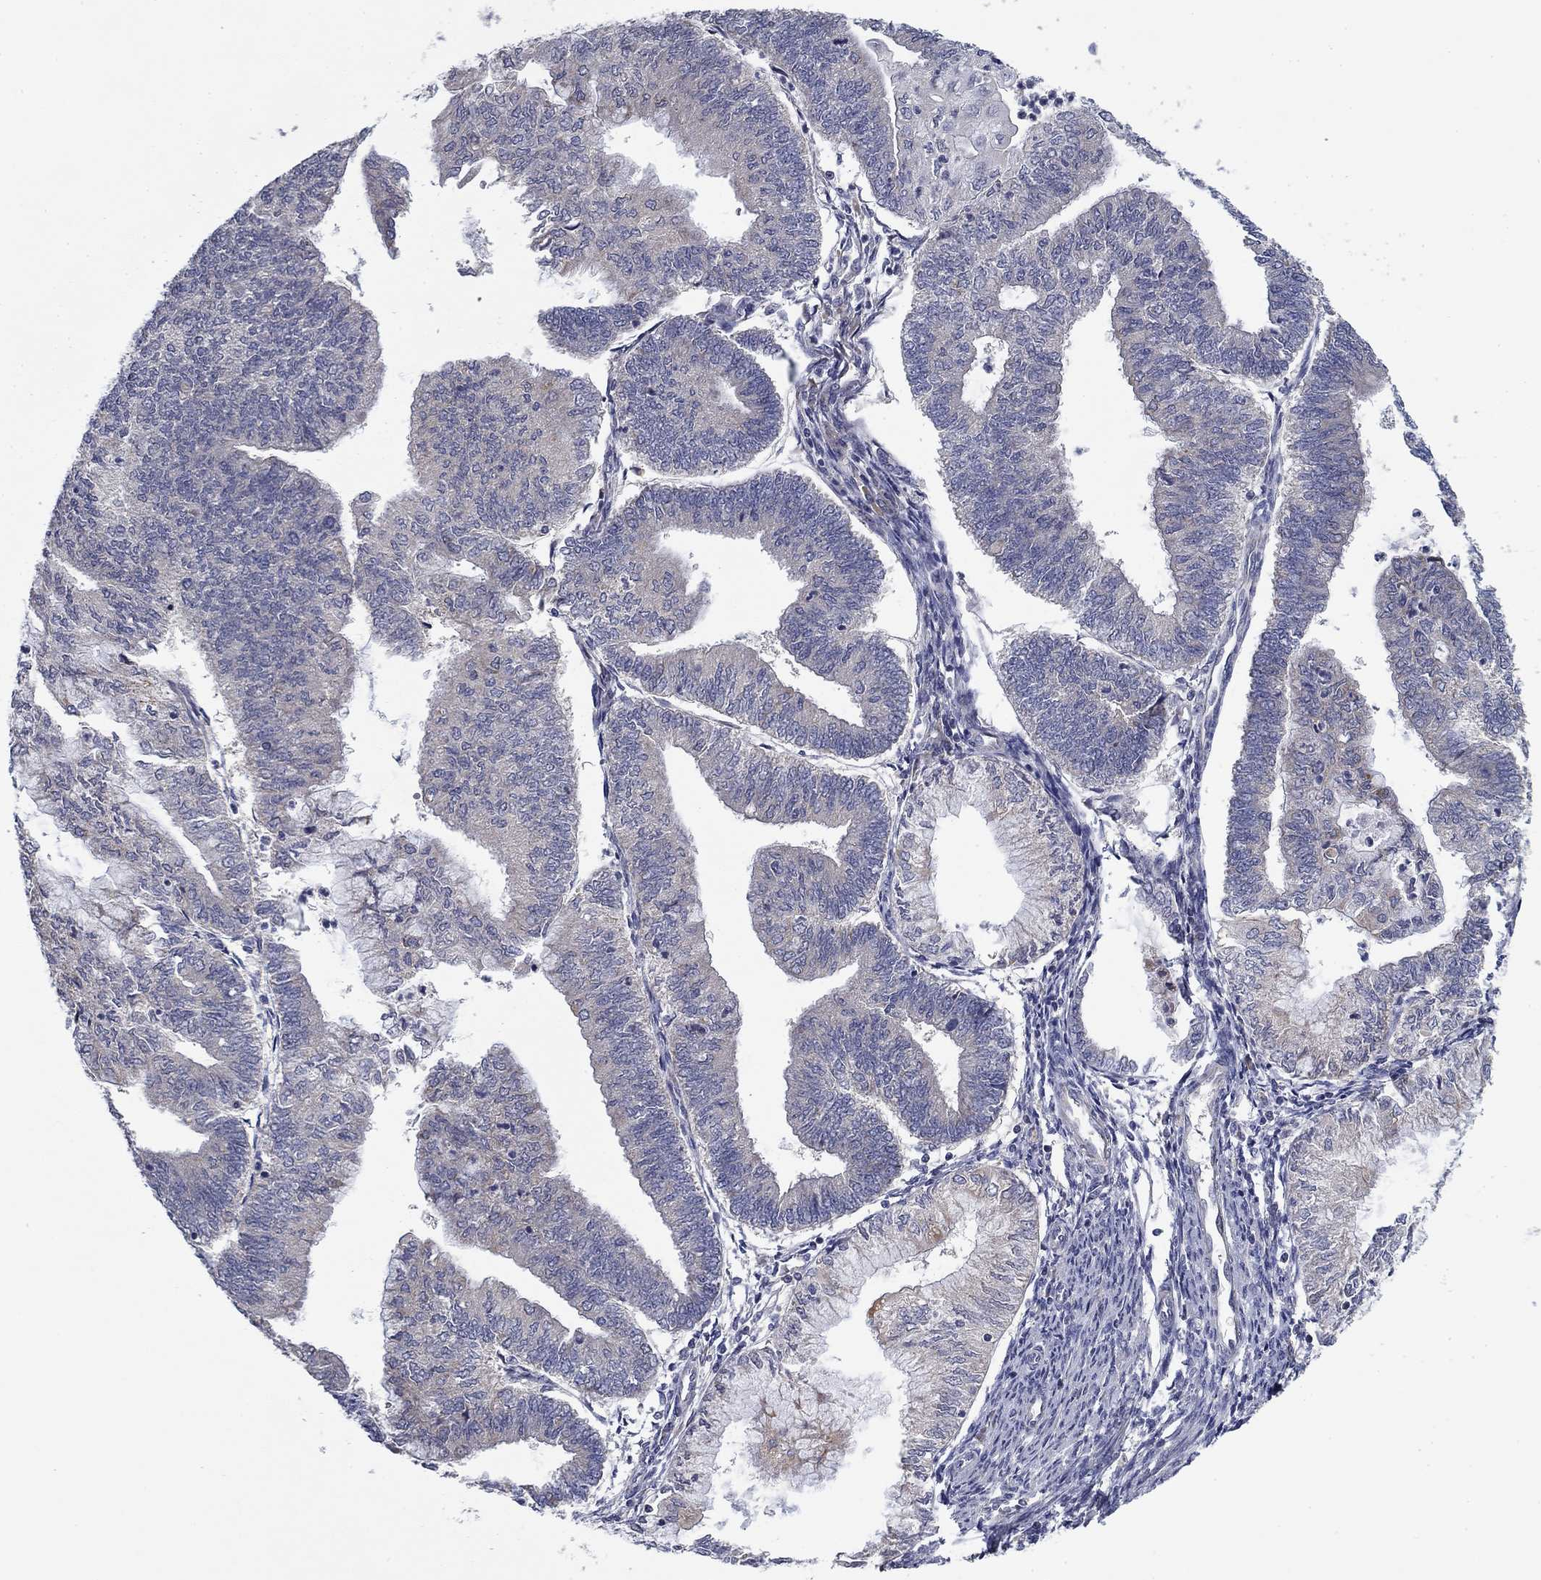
{"staining": {"intensity": "negative", "quantity": "none", "location": "none"}, "tissue": "endometrial cancer", "cell_type": "Tumor cells", "image_type": "cancer", "snomed": [{"axis": "morphology", "description": "Adenocarcinoma, NOS"}, {"axis": "topography", "description": "Endometrium"}], "caption": "The IHC histopathology image has no significant positivity in tumor cells of endometrial adenocarcinoma tissue.", "gene": "MMAA", "patient": {"sex": "female", "age": 59}}